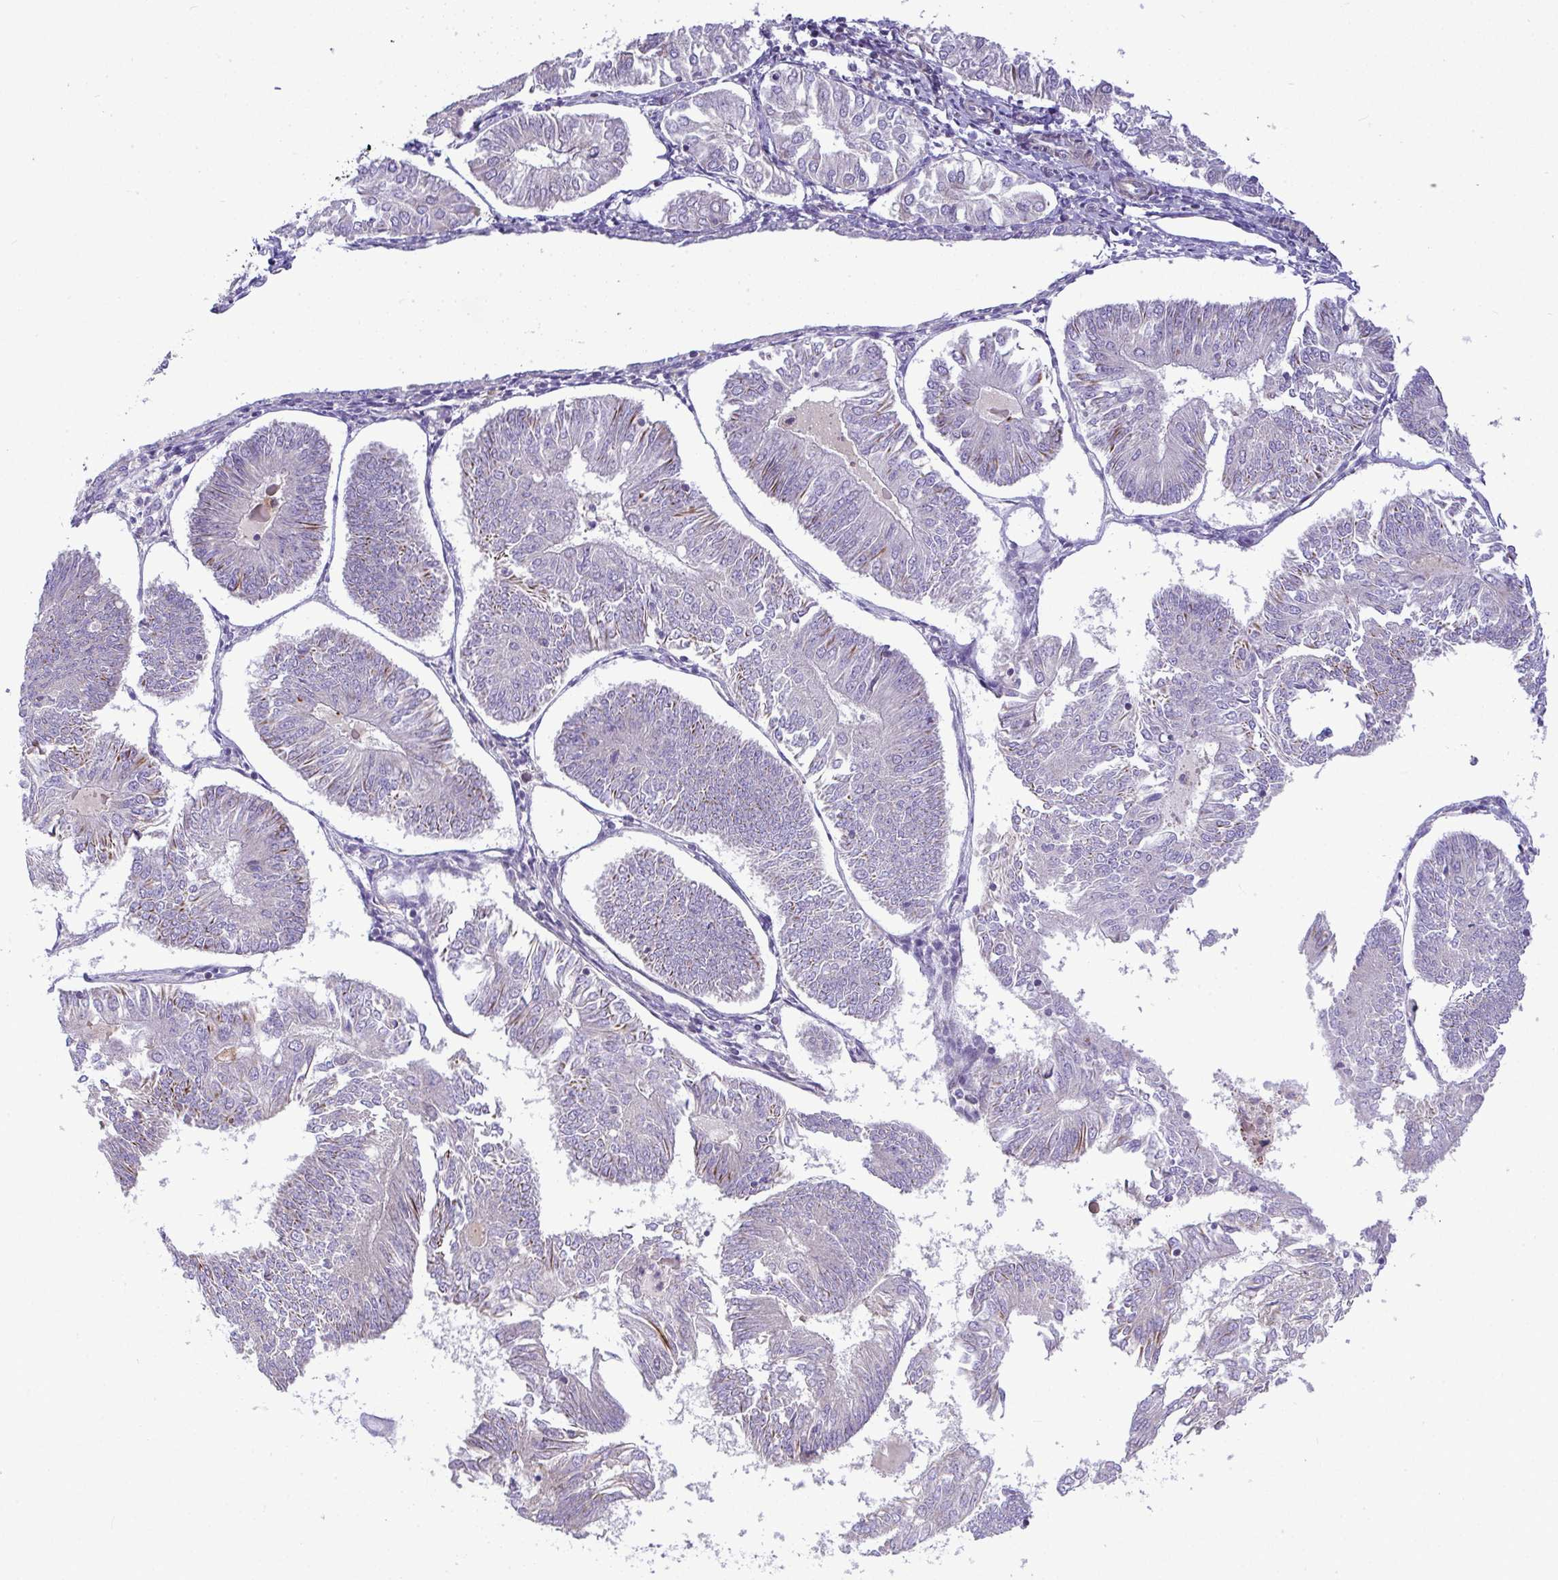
{"staining": {"intensity": "negative", "quantity": "none", "location": "none"}, "tissue": "endometrial cancer", "cell_type": "Tumor cells", "image_type": "cancer", "snomed": [{"axis": "morphology", "description": "Adenocarcinoma, NOS"}, {"axis": "topography", "description": "Endometrium"}], "caption": "DAB (3,3'-diaminobenzidine) immunohistochemical staining of endometrial cancer (adenocarcinoma) displays no significant positivity in tumor cells. (DAB (3,3'-diaminobenzidine) immunohistochemistry visualized using brightfield microscopy, high magnification).", "gene": "GRID2", "patient": {"sex": "female", "age": 58}}